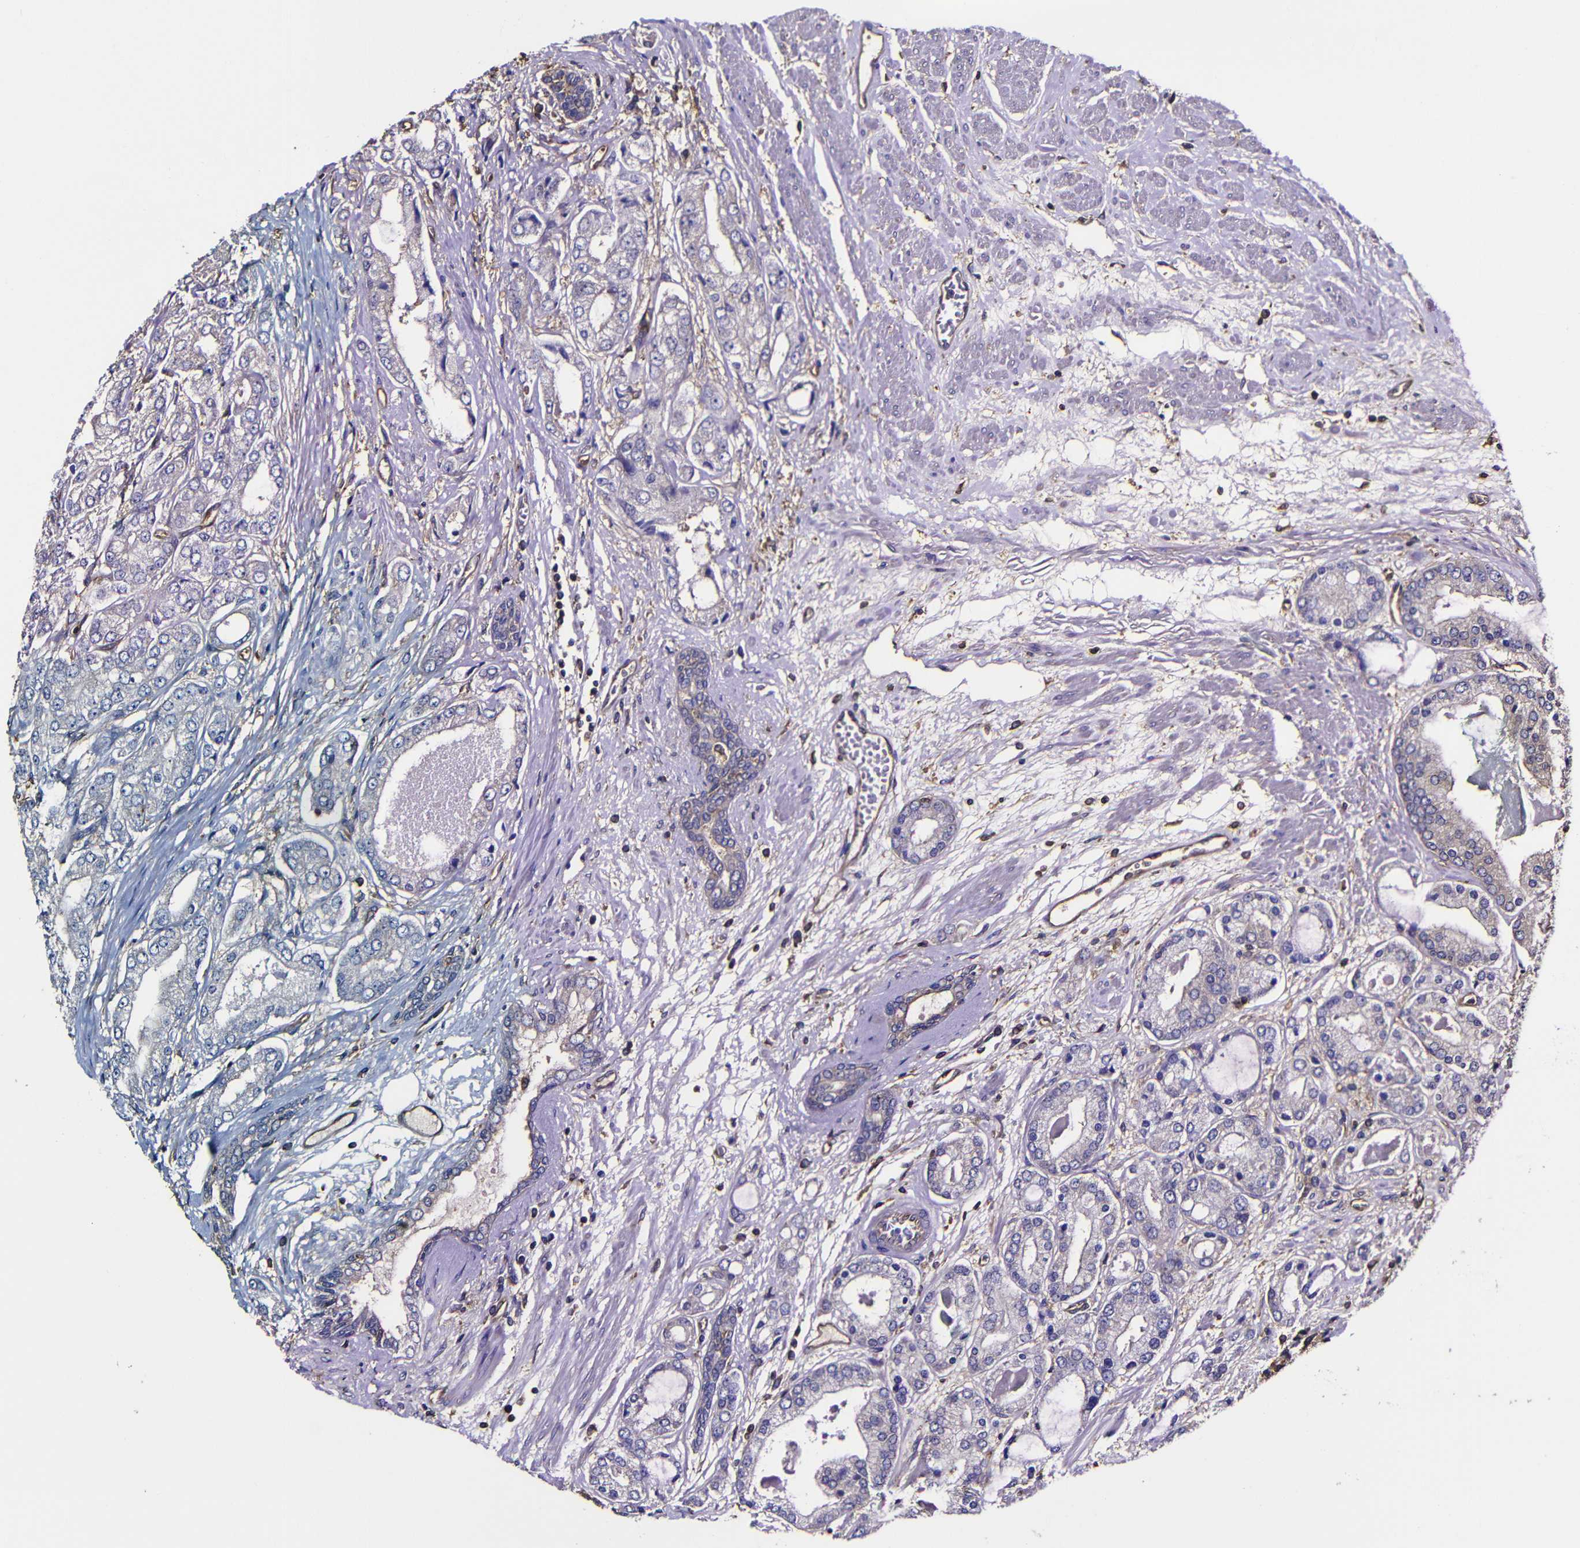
{"staining": {"intensity": "negative", "quantity": "none", "location": "none"}, "tissue": "prostate cancer", "cell_type": "Tumor cells", "image_type": "cancer", "snomed": [{"axis": "morphology", "description": "Adenocarcinoma, High grade"}, {"axis": "topography", "description": "Prostate"}], "caption": "Tumor cells show no significant protein staining in high-grade adenocarcinoma (prostate).", "gene": "MSN", "patient": {"sex": "male", "age": 59}}